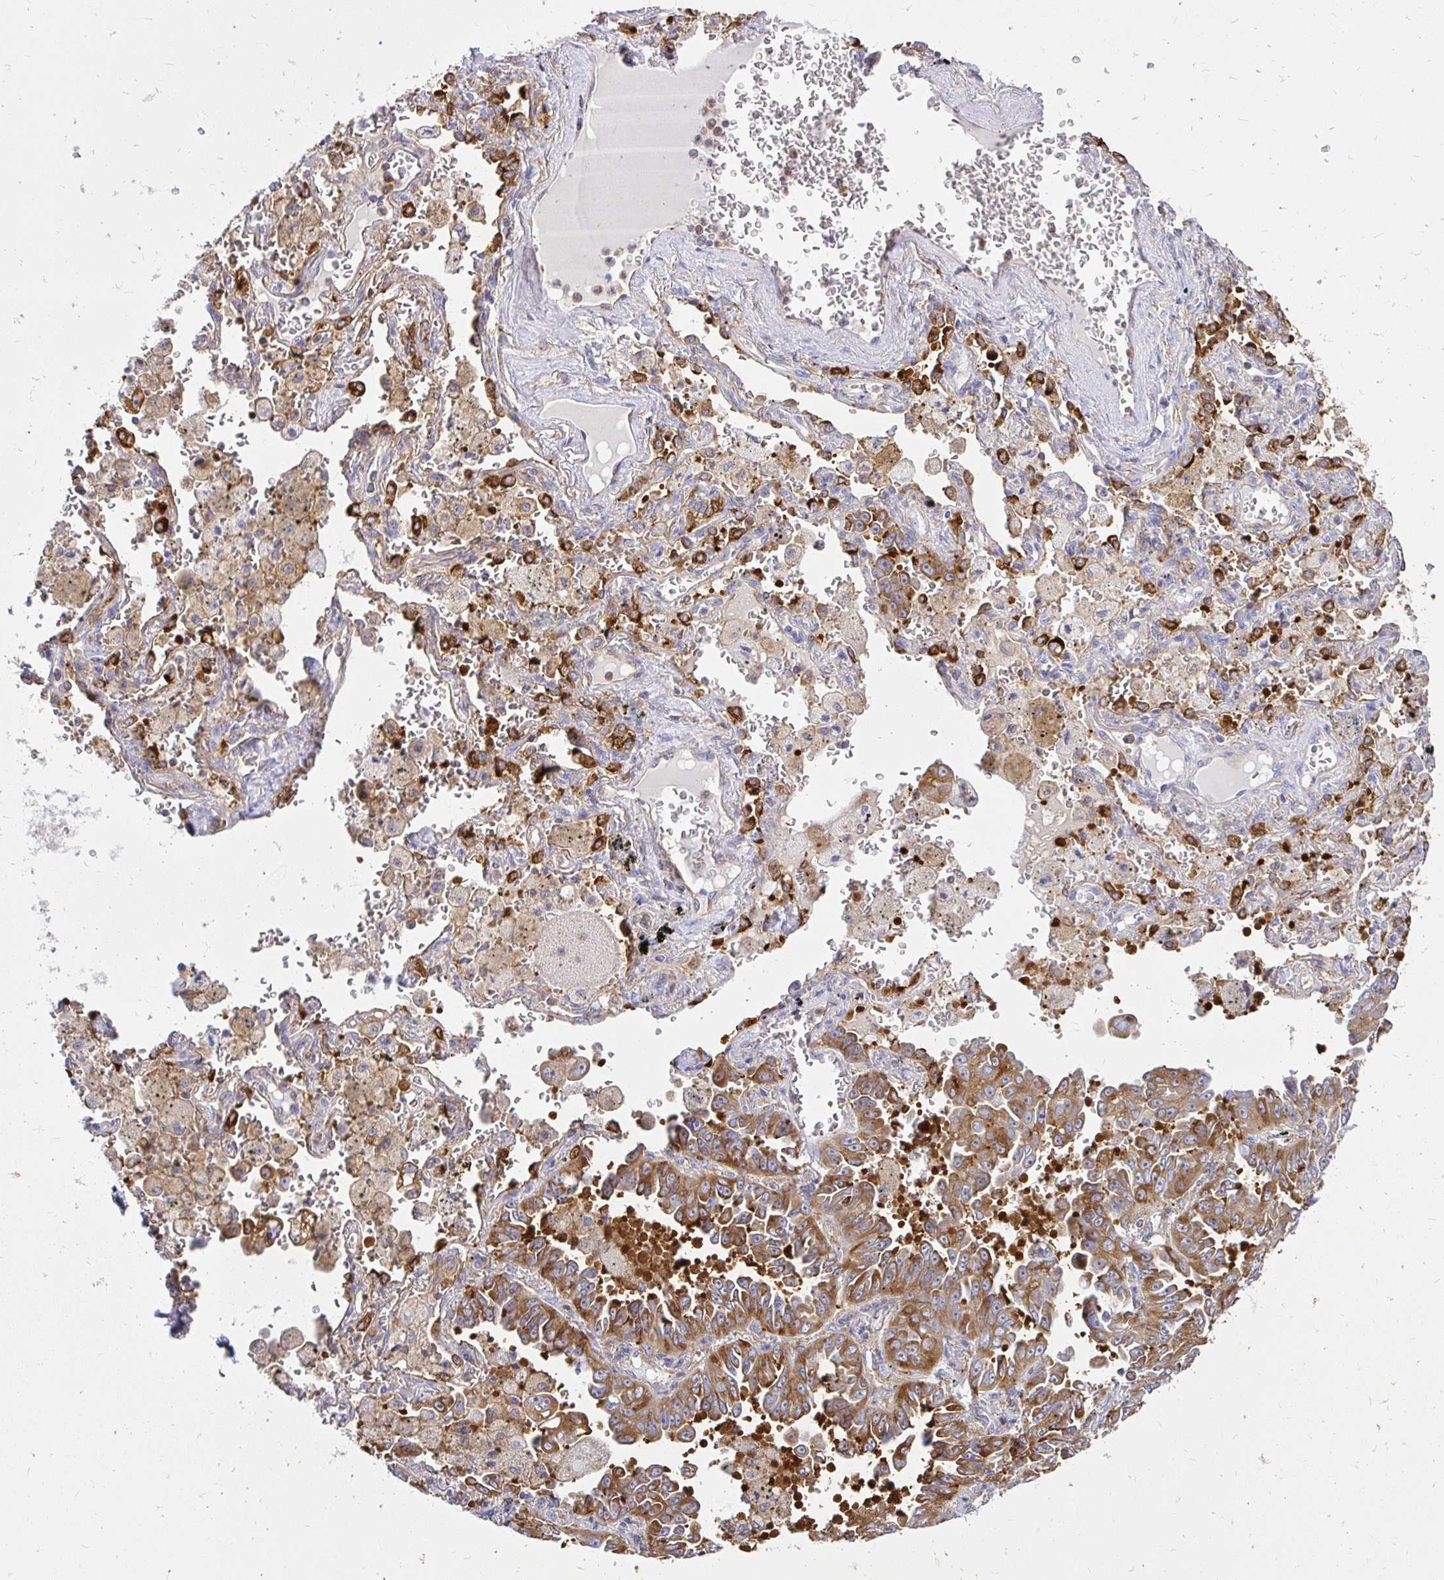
{"staining": {"intensity": "strong", "quantity": ">75%", "location": "cytoplasmic/membranous"}, "tissue": "lung cancer", "cell_type": "Tumor cells", "image_type": "cancer", "snomed": [{"axis": "morphology", "description": "Adenocarcinoma, NOS"}, {"axis": "topography", "description": "Lung"}], "caption": "DAB immunohistochemical staining of human lung adenocarcinoma shows strong cytoplasmic/membranous protein staining in approximately >75% of tumor cells. (brown staining indicates protein expression, while blue staining denotes nuclei).", "gene": "ABCB10", "patient": {"sex": "female", "age": 52}}